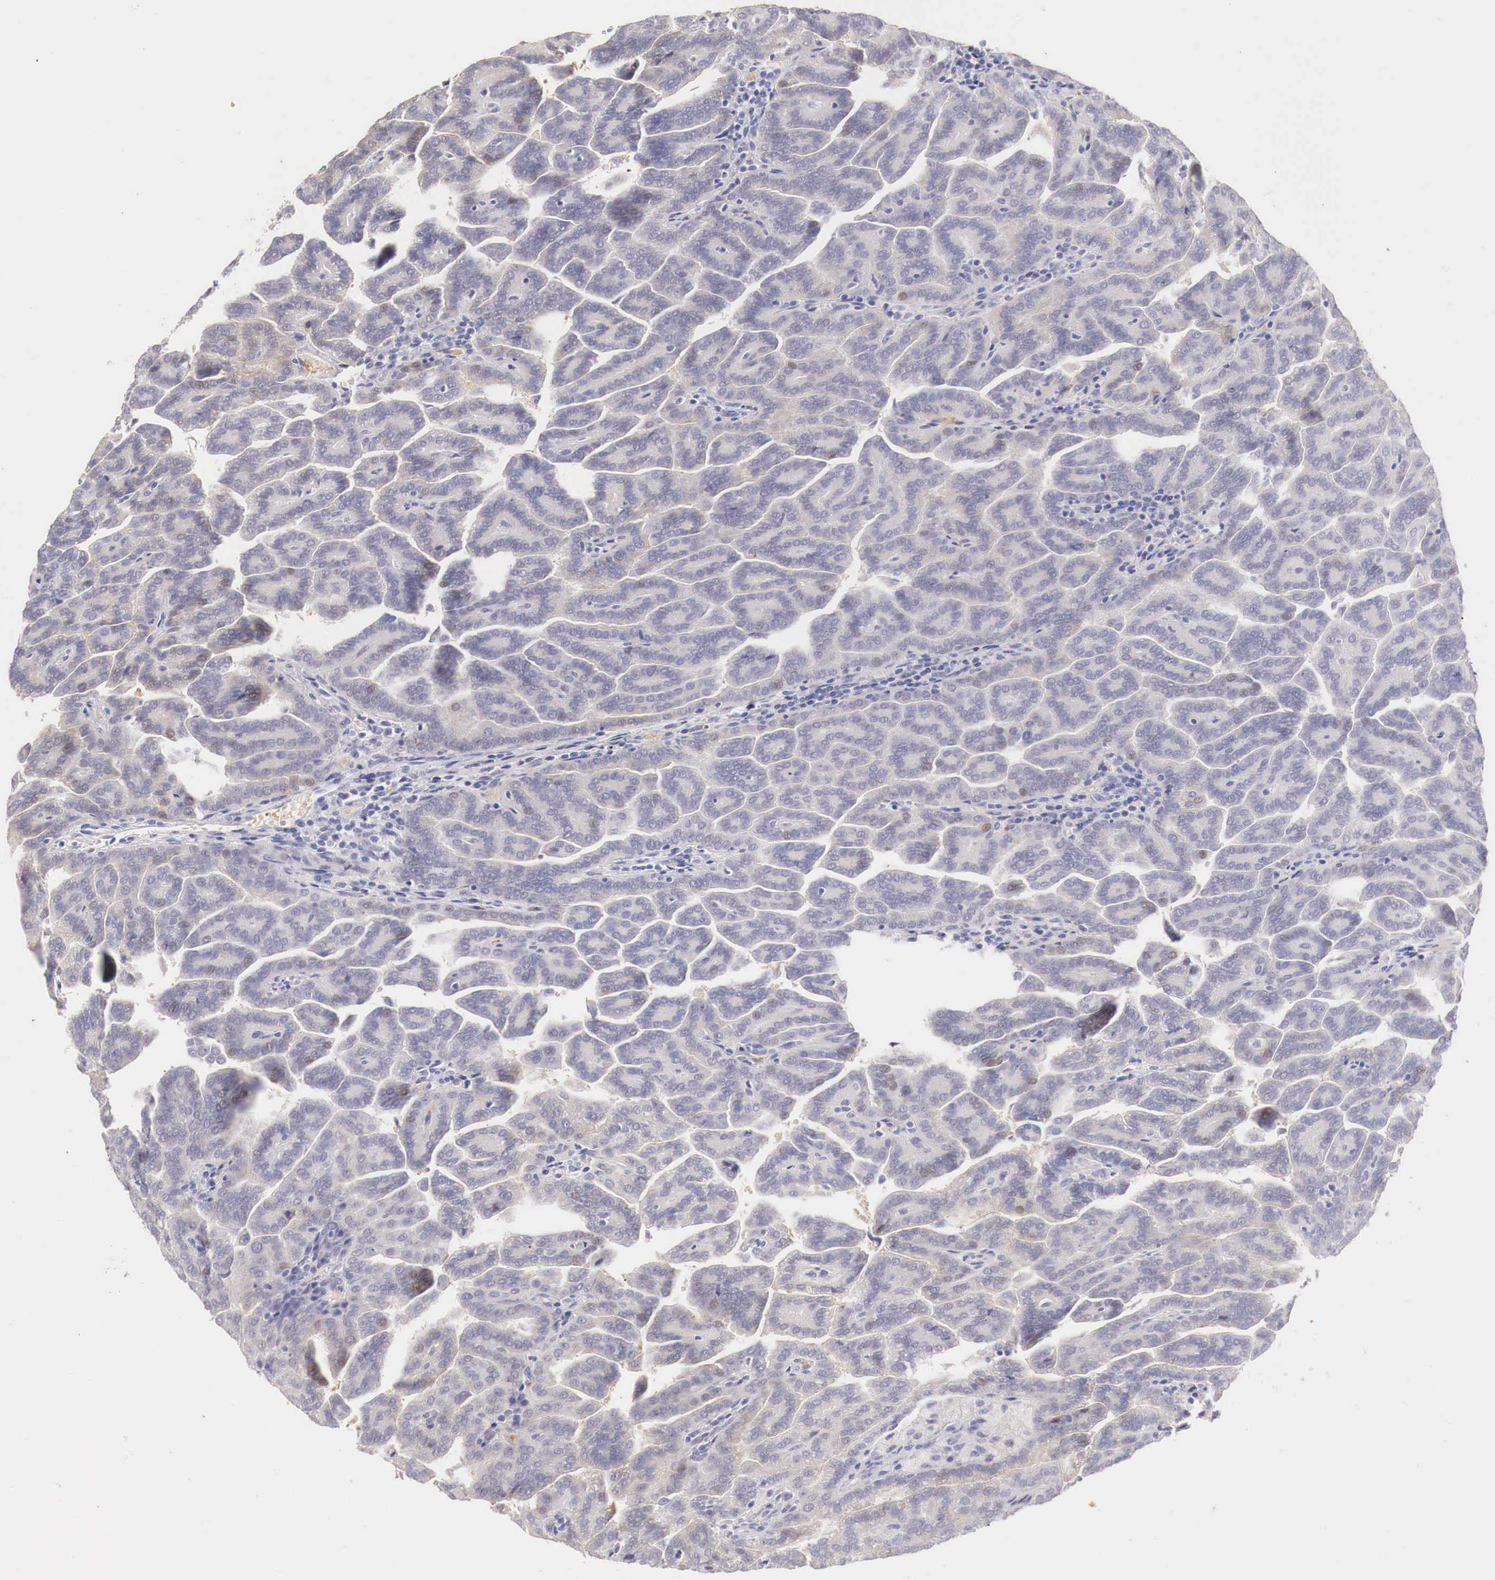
{"staining": {"intensity": "negative", "quantity": "none", "location": "none"}, "tissue": "renal cancer", "cell_type": "Tumor cells", "image_type": "cancer", "snomed": [{"axis": "morphology", "description": "Adenocarcinoma, NOS"}, {"axis": "topography", "description": "Kidney"}], "caption": "Tumor cells are negative for brown protein staining in renal cancer.", "gene": "ITIH6", "patient": {"sex": "male", "age": 61}}